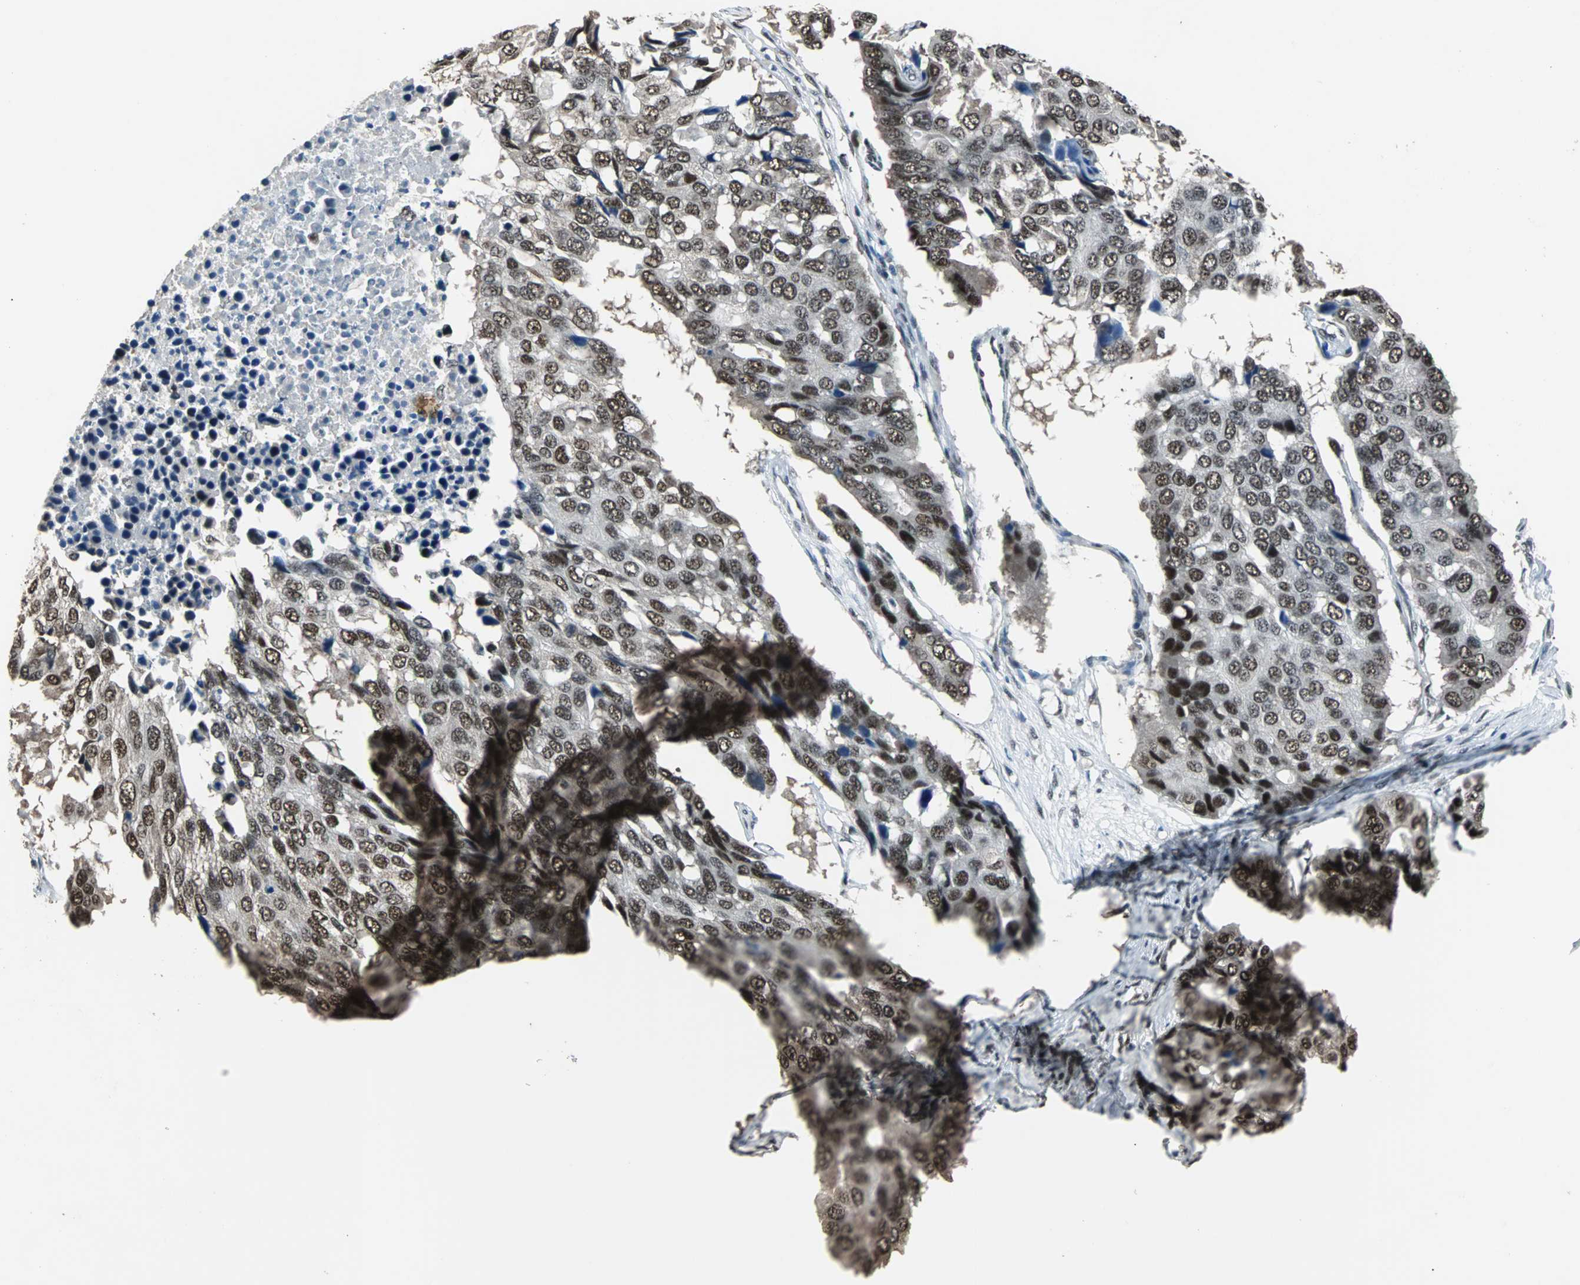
{"staining": {"intensity": "moderate", "quantity": "25%-75%", "location": "nuclear"}, "tissue": "pancreatic cancer", "cell_type": "Tumor cells", "image_type": "cancer", "snomed": [{"axis": "morphology", "description": "Adenocarcinoma, NOS"}, {"axis": "topography", "description": "Pancreas"}], "caption": "There is medium levels of moderate nuclear positivity in tumor cells of pancreatic cancer, as demonstrated by immunohistochemical staining (brown color).", "gene": "USP28", "patient": {"sex": "male", "age": 50}}